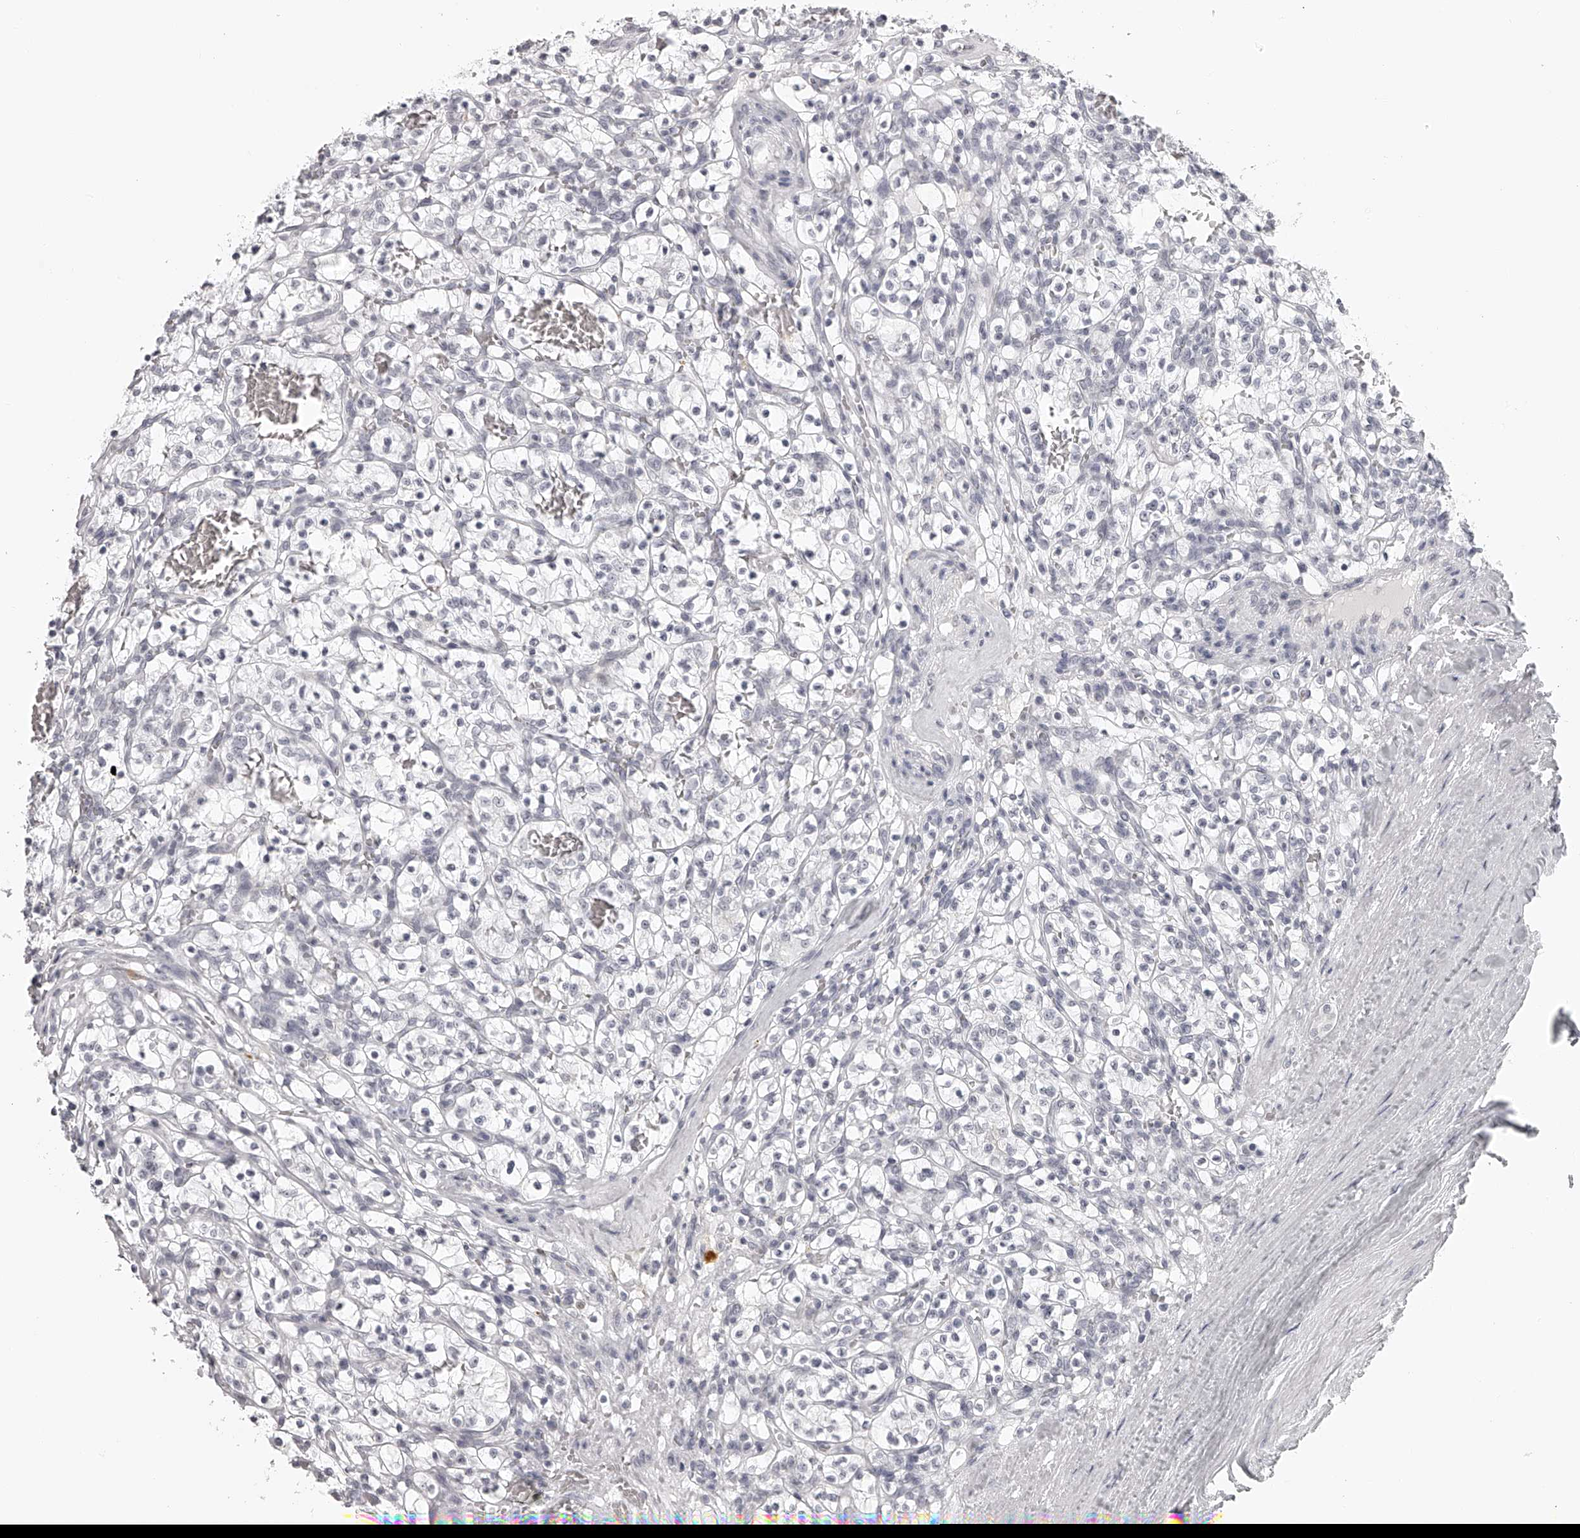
{"staining": {"intensity": "negative", "quantity": "none", "location": "none"}, "tissue": "renal cancer", "cell_type": "Tumor cells", "image_type": "cancer", "snomed": [{"axis": "morphology", "description": "Adenocarcinoma, NOS"}, {"axis": "topography", "description": "Kidney"}], "caption": "Immunohistochemistry (IHC) of renal cancer (adenocarcinoma) displays no positivity in tumor cells. The staining was performed using DAB (3,3'-diaminobenzidine) to visualize the protein expression in brown, while the nuclei were stained in blue with hematoxylin (Magnification: 20x).", "gene": "SEC11C", "patient": {"sex": "female", "age": 57}}